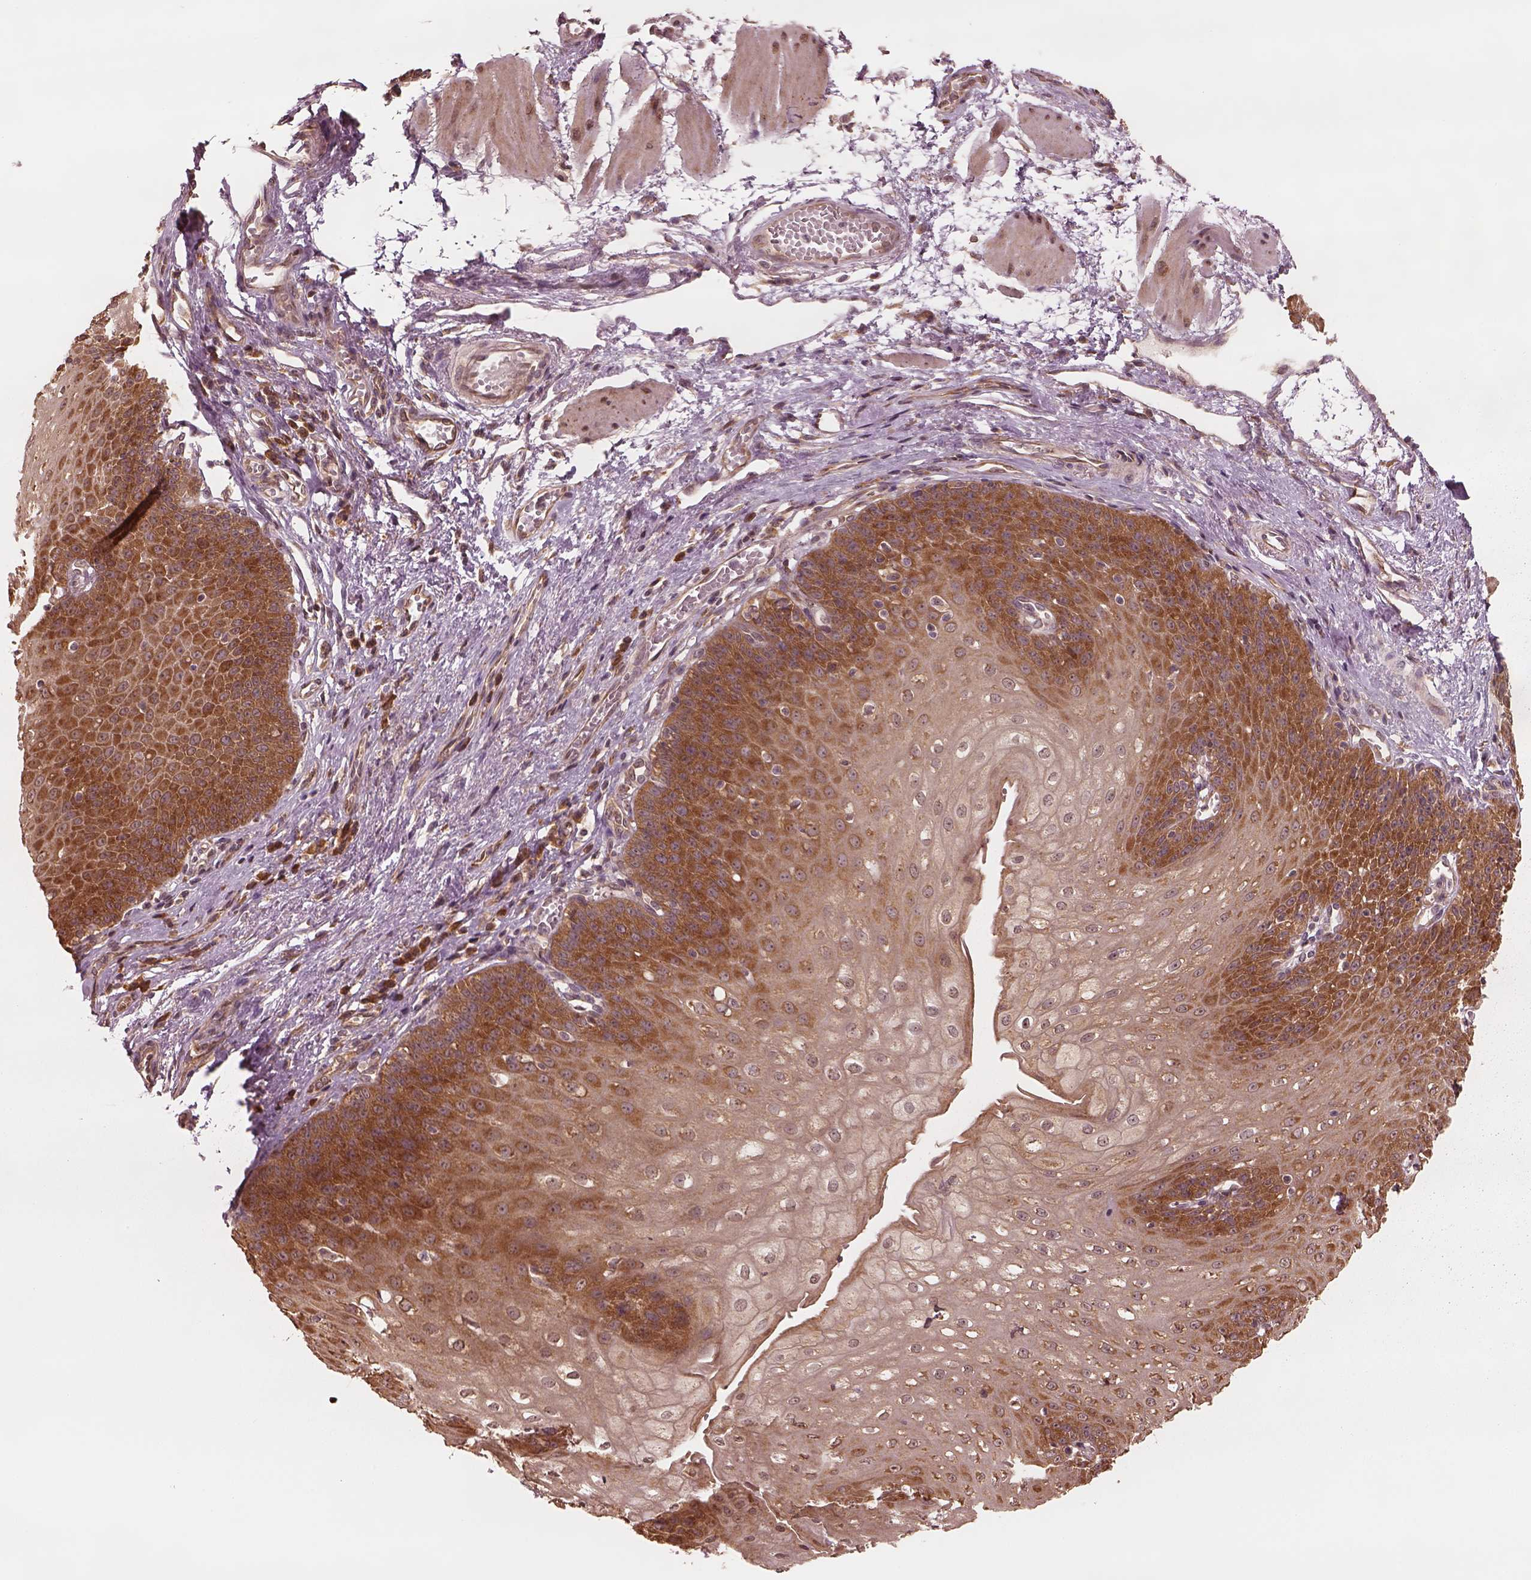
{"staining": {"intensity": "moderate", "quantity": ">75%", "location": "cytoplasmic/membranous"}, "tissue": "esophagus", "cell_type": "Squamous epithelial cells", "image_type": "normal", "snomed": [{"axis": "morphology", "description": "Normal tissue, NOS"}, {"axis": "topography", "description": "Esophagus"}], "caption": "Immunohistochemistry image of benign esophagus stained for a protein (brown), which demonstrates medium levels of moderate cytoplasmic/membranous staining in approximately >75% of squamous epithelial cells.", "gene": "RPS5", "patient": {"sex": "male", "age": 71}}